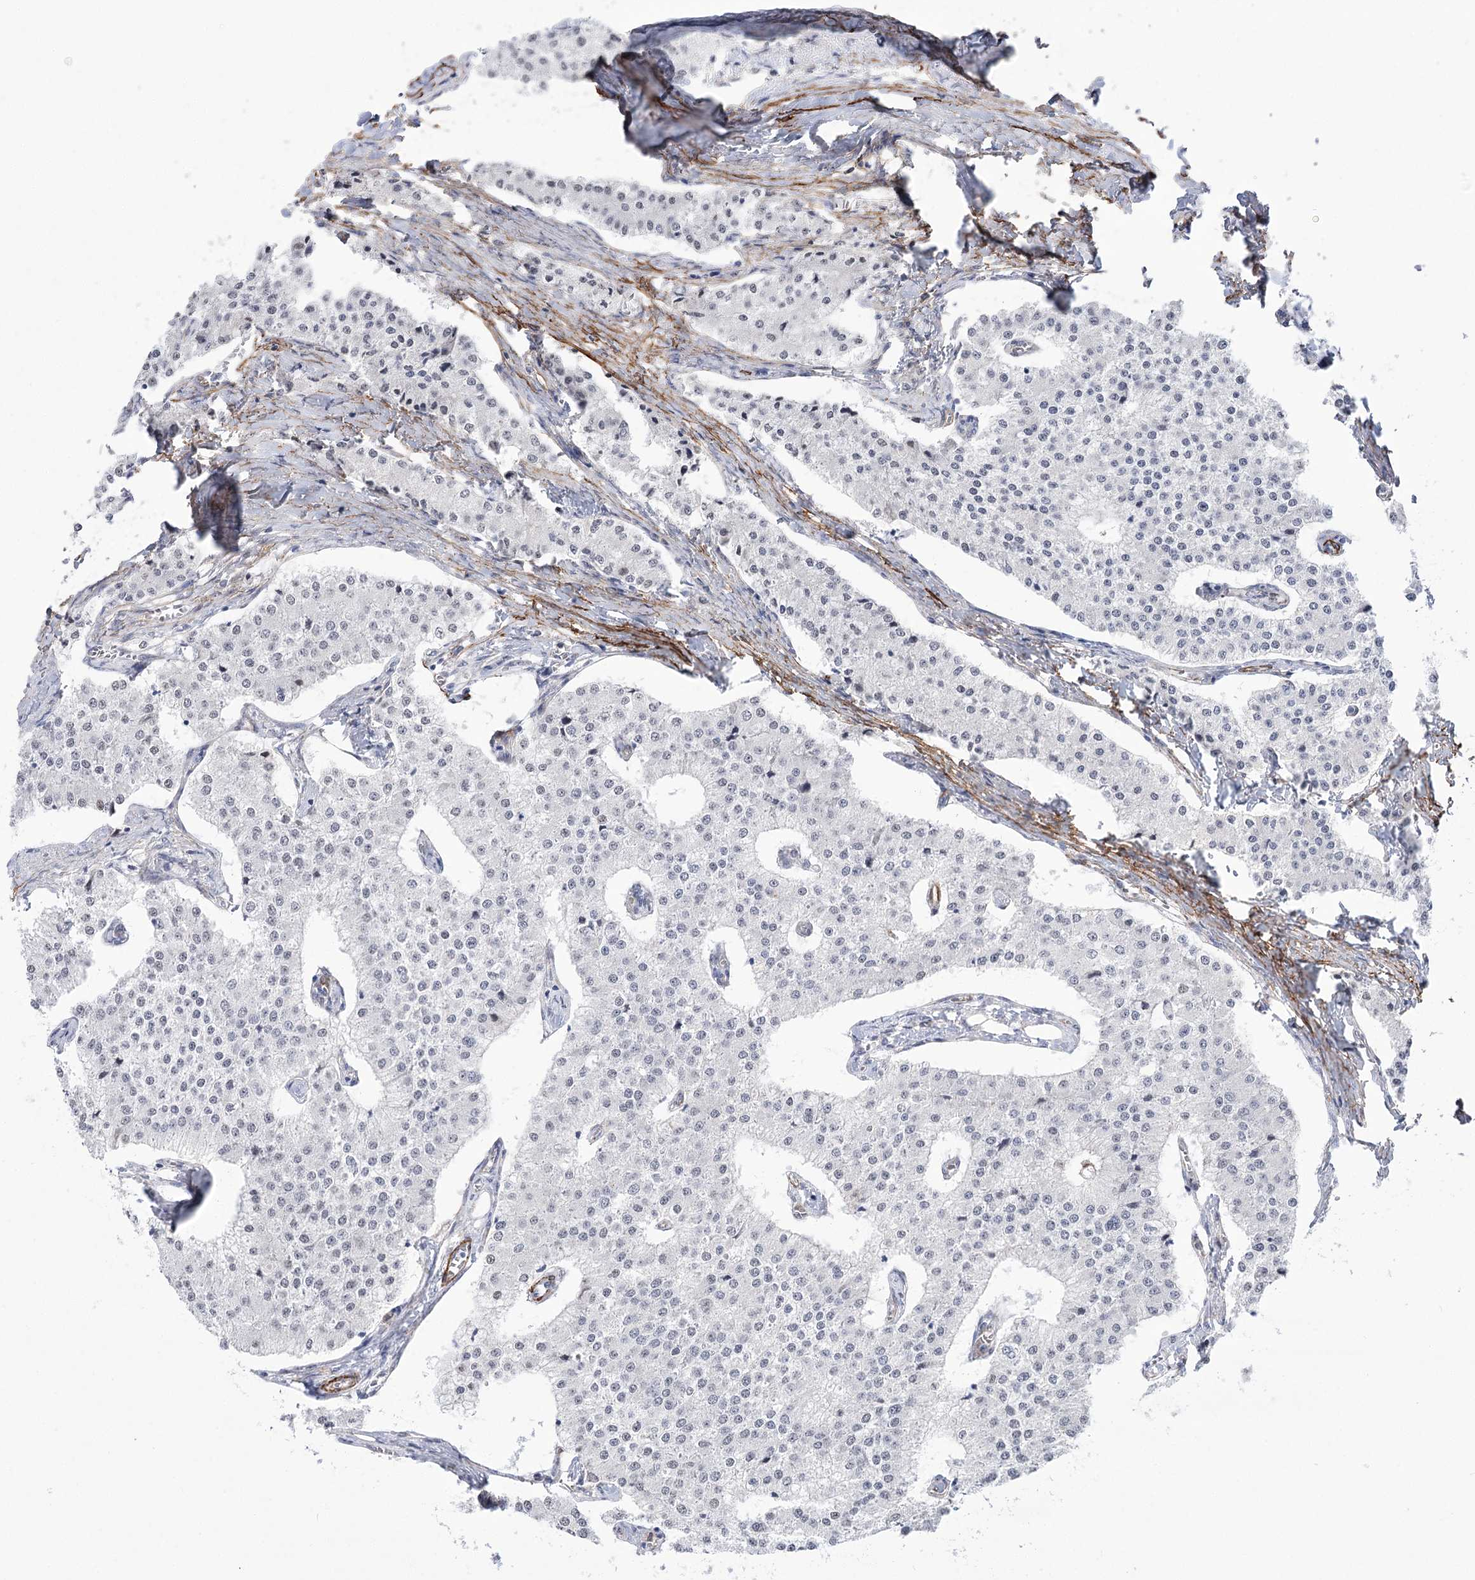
{"staining": {"intensity": "negative", "quantity": "none", "location": "none"}, "tissue": "carcinoid", "cell_type": "Tumor cells", "image_type": "cancer", "snomed": [{"axis": "morphology", "description": "Carcinoid, malignant, NOS"}, {"axis": "topography", "description": "Colon"}], "caption": "IHC of human malignant carcinoid displays no expression in tumor cells.", "gene": "WASHC3", "patient": {"sex": "female", "age": 52}}